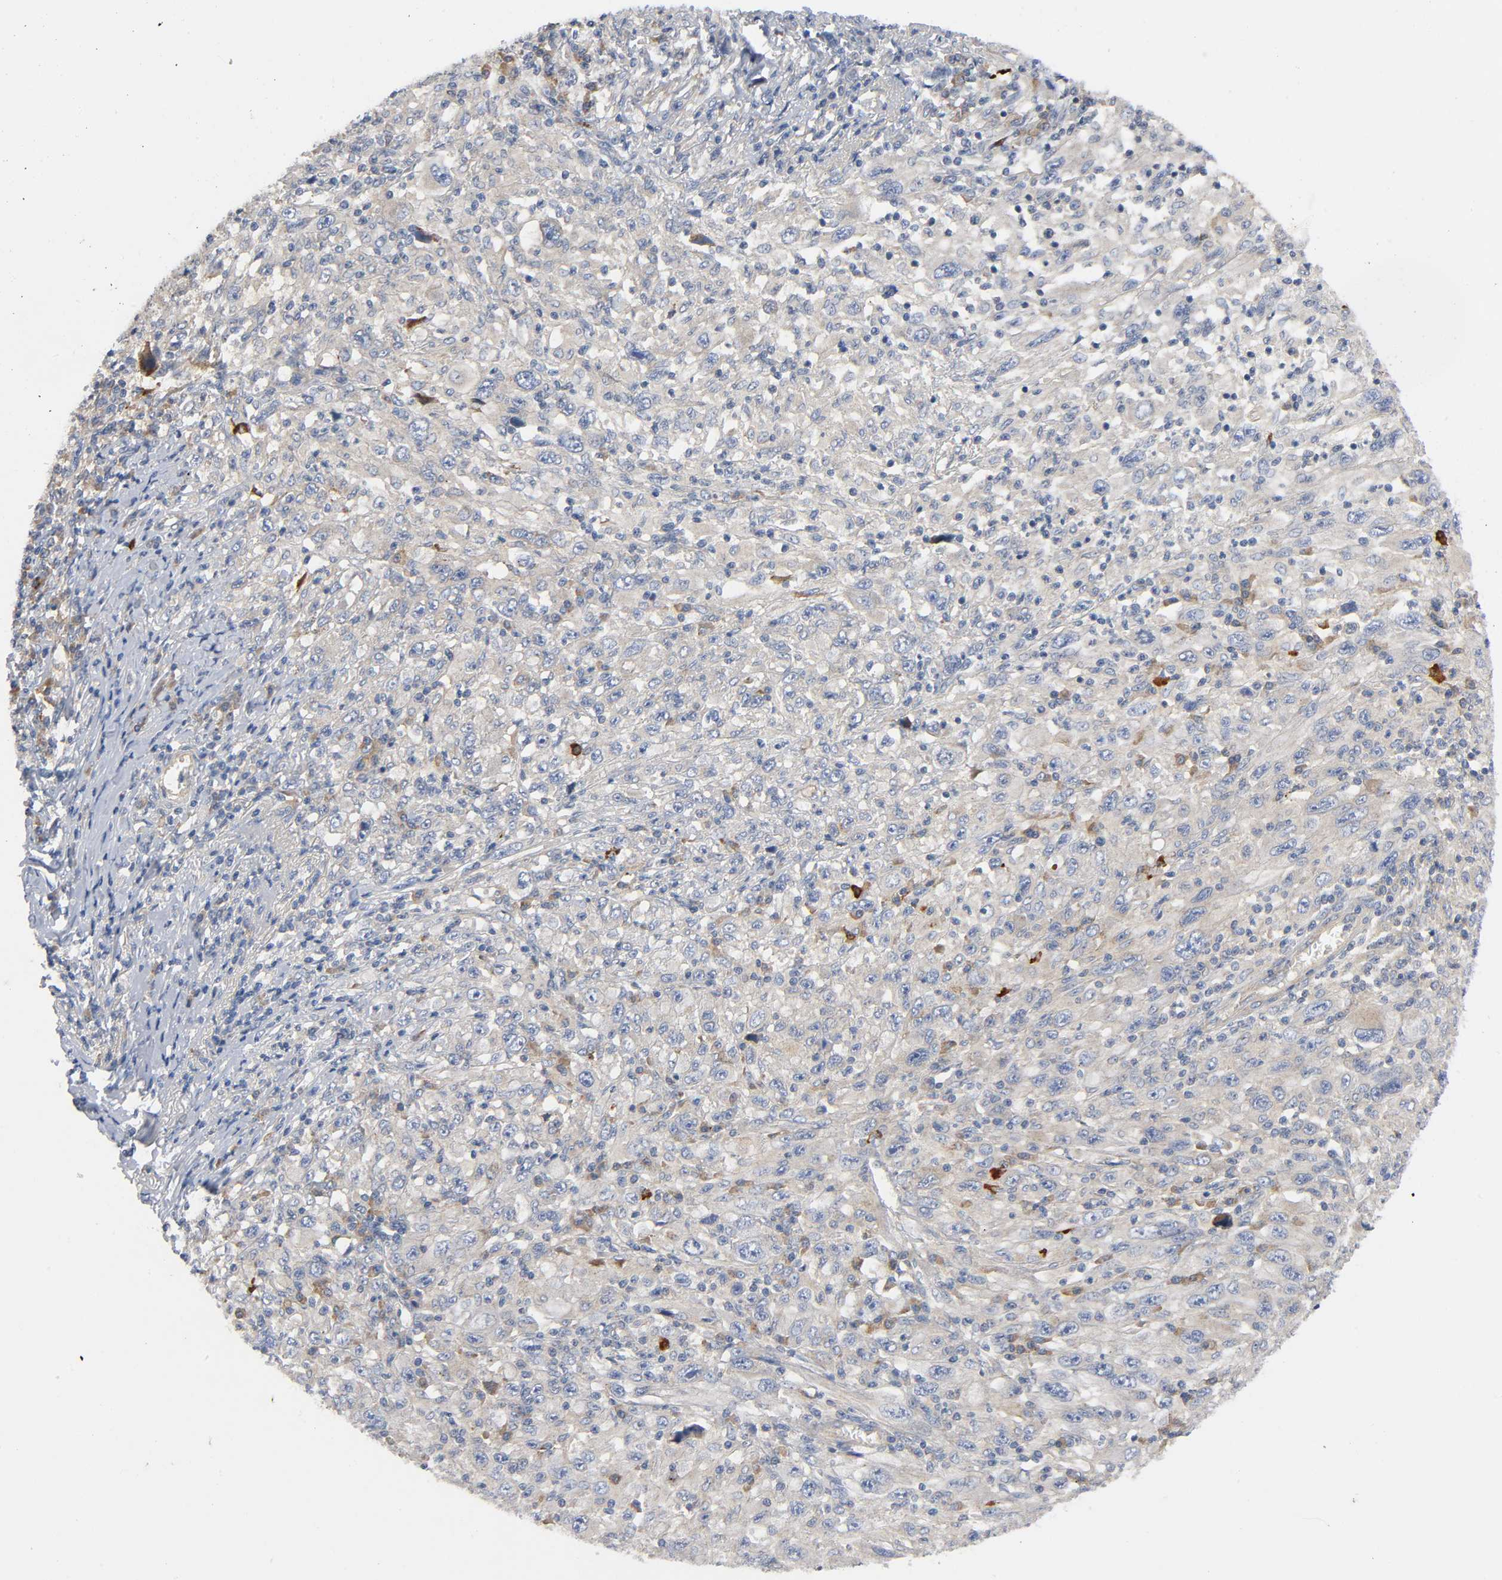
{"staining": {"intensity": "weak", "quantity": "25%-75%", "location": "cytoplasmic/membranous"}, "tissue": "melanoma", "cell_type": "Tumor cells", "image_type": "cancer", "snomed": [{"axis": "morphology", "description": "Malignant melanoma, Metastatic site"}, {"axis": "topography", "description": "Skin"}], "caption": "Immunohistochemical staining of malignant melanoma (metastatic site) demonstrates weak cytoplasmic/membranous protein positivity in about 25%-75% of tumor cells.", "gene": "HDAC6", "patient": {"sex": "female", "age": 56}}